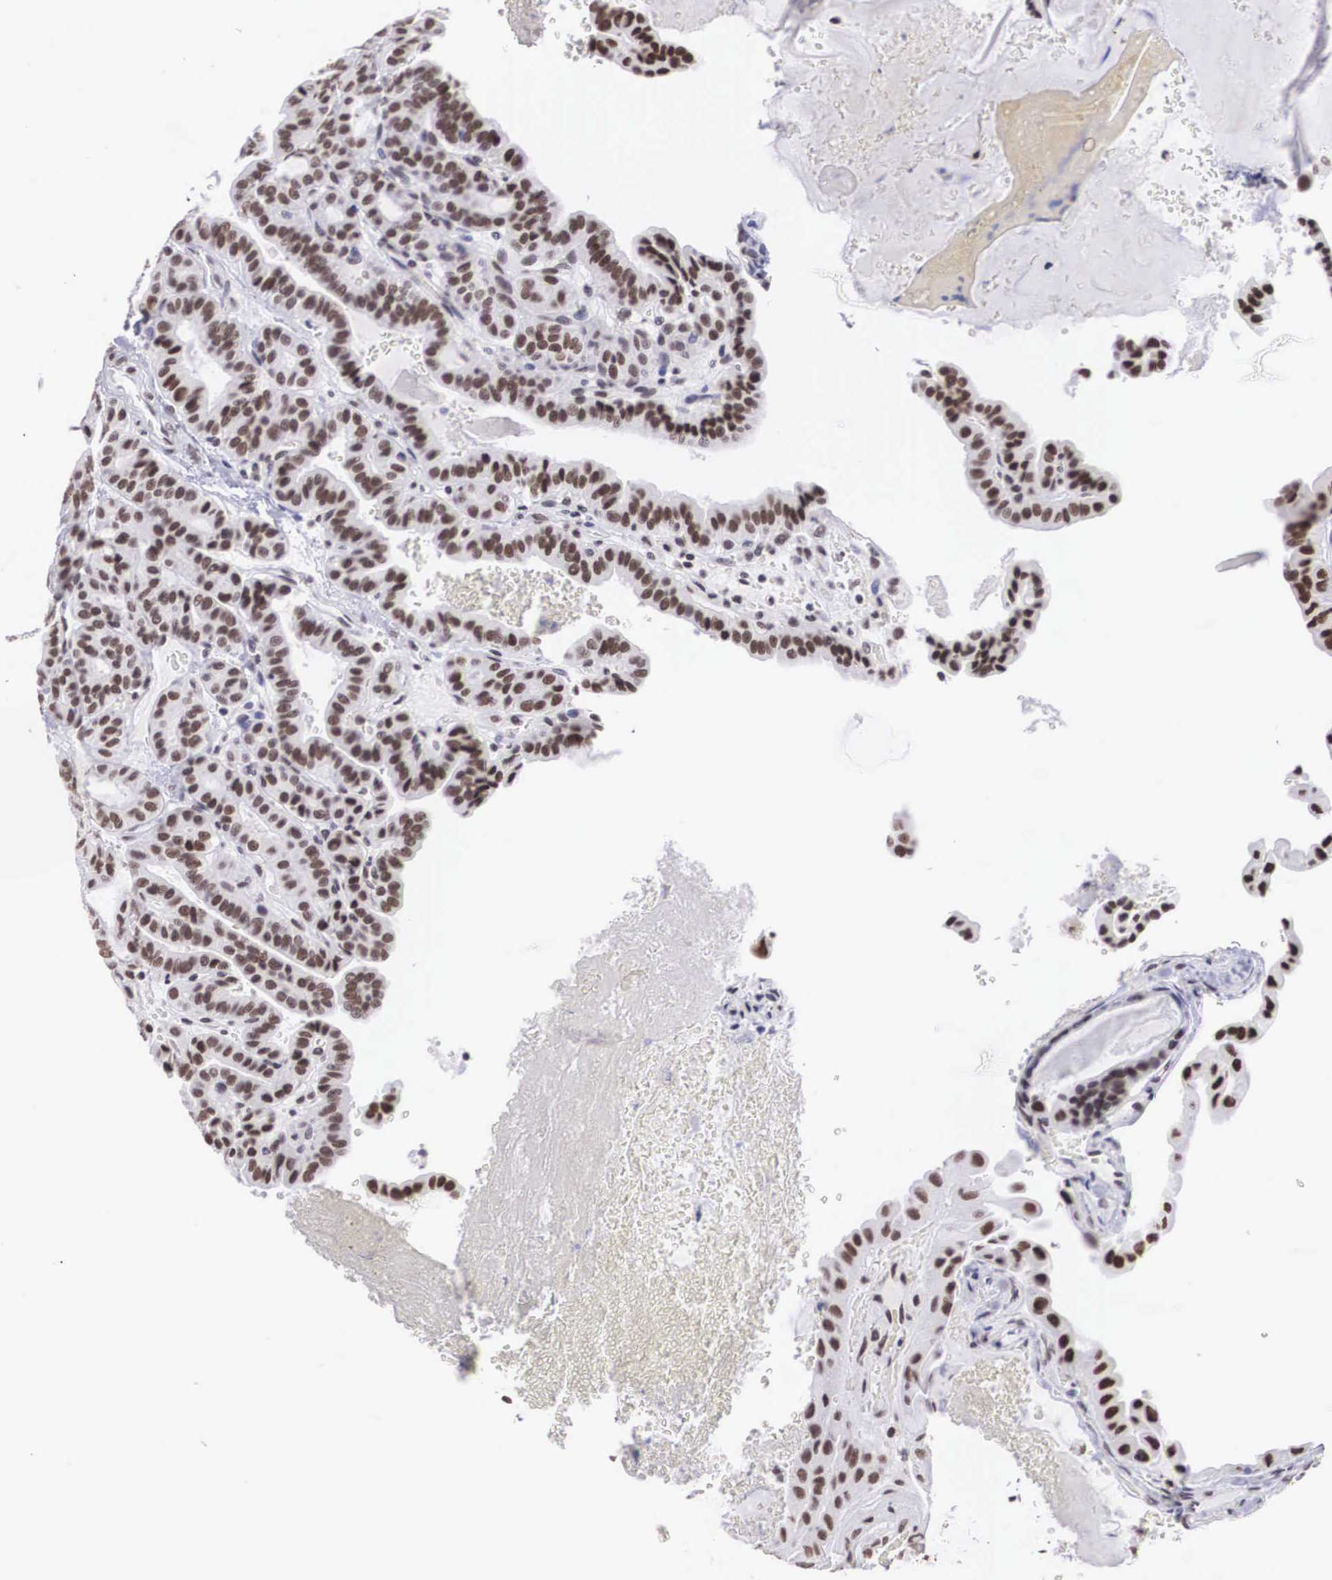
{"staining": {"intensity": "moderate", "quantity": ">75%", "location": "nuclear"}, "tissue": "thyroid cancer", "cell_type": "Tumor cells", "image_type": "cancer", "snomed": [{"axis": "morphology", "description": "Papillary adenocarcinoma, NOS"}, {"axis": "topography", "description": "Thyroid gland"}], "caption": "A medium amount of moderate nuclear expression is identified in about >75% of tumor cells in thyroid papillary adenocarcinoma tissue.", "gene": "CSTF2", "patient": {"sex": "male", "age": 87}}